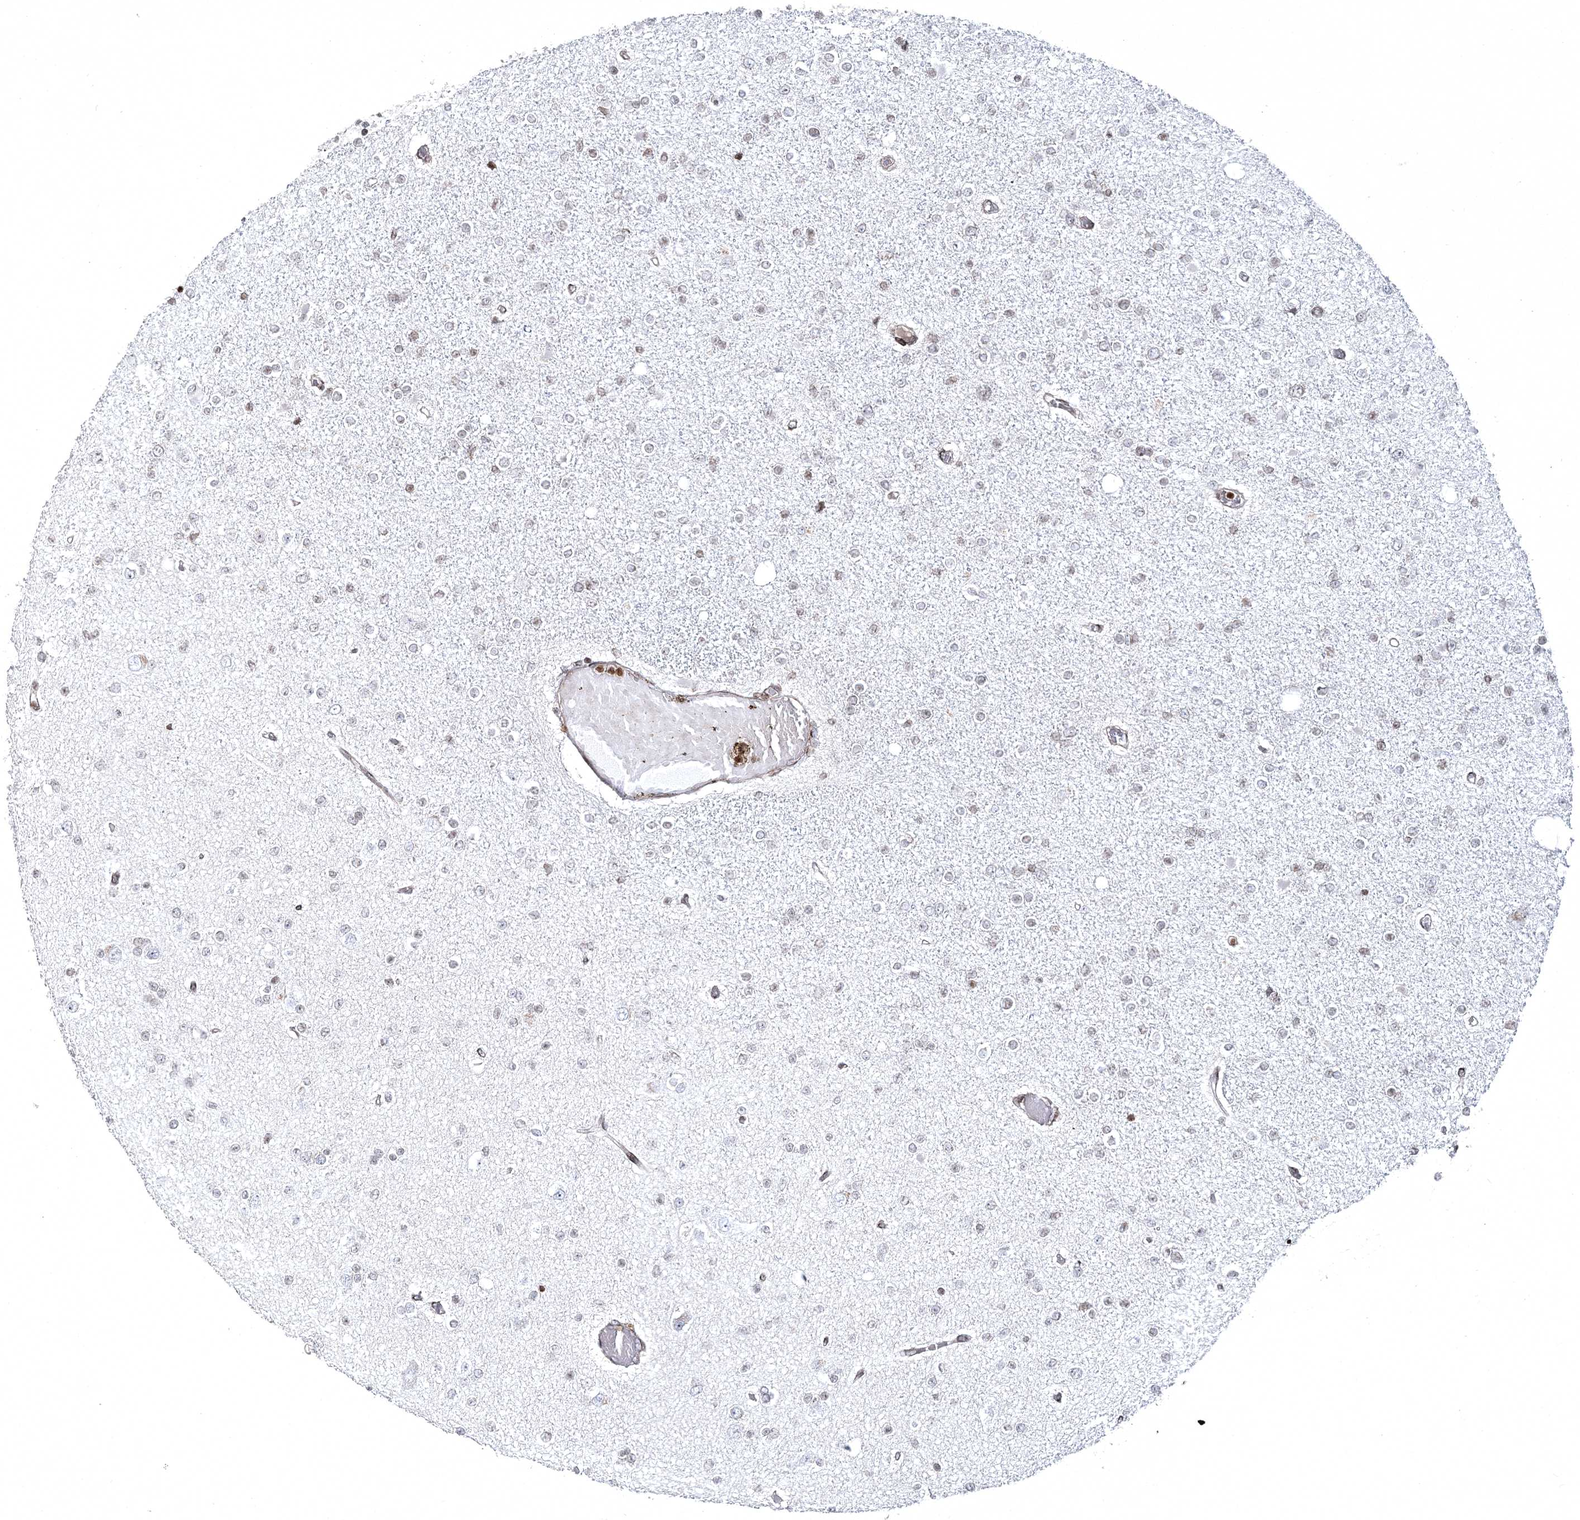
{"staining": {"intensity": "negative", "quantity": "none", "location": "none"}, "tissue": "glioma", "cell_type": "Tumor cells", "image_type": "cancer", "snomed": [{"axis": "morphology", "description": "Glioma, malignant, Low grade"}, {"axis": "topography", "description": "Brain"}], "caption": "IHC micrograph of glioma stained for a protein (brown), which reveals no staining in tumor cells.", "gene": "SMIM29", "patient": {"sex": "female", "age": 22}}